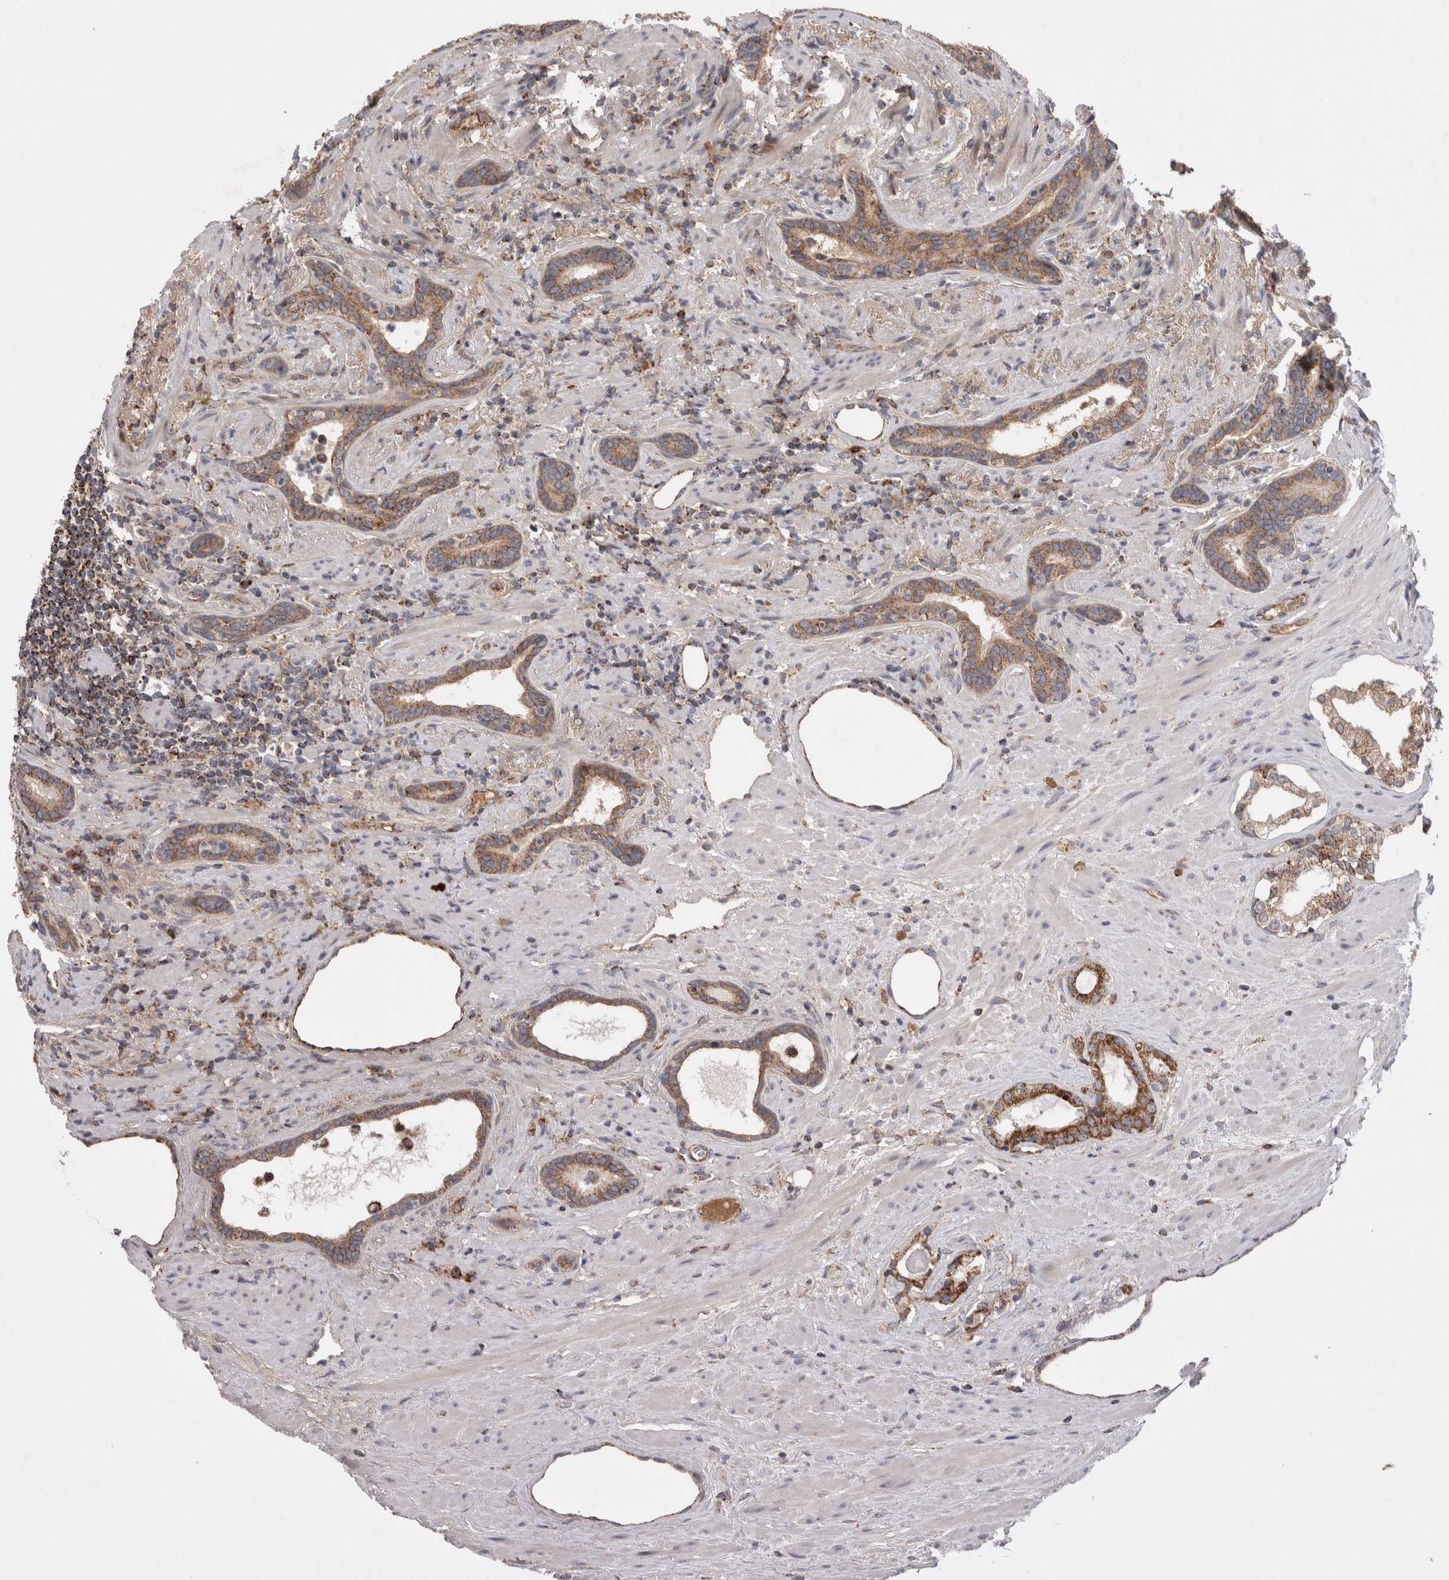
{"staining": {"intensity": "strong", "quantity": ">75%", "location": "cytoplasmic/membranous"}, "tissue": "prostate cancer", "cell_type": "Tumor cells", "image_type": "cancer", "snomed": [{"axis": "morphology", "description": "Adenocarcinoma, High grade"}, {"axis": "topography", "description": "Prostate"}], "caption": "Immunohistochemistry (DAB (3,3'-diaminobenzidine)) staining of human prostate adenocarcinoma (high-grade) displays strong cytoplasmic/membranous protein expression in approximately >75% of tumor cells.", "gene": "DARS2", "patient": {"sex": "male", "age": 71}}